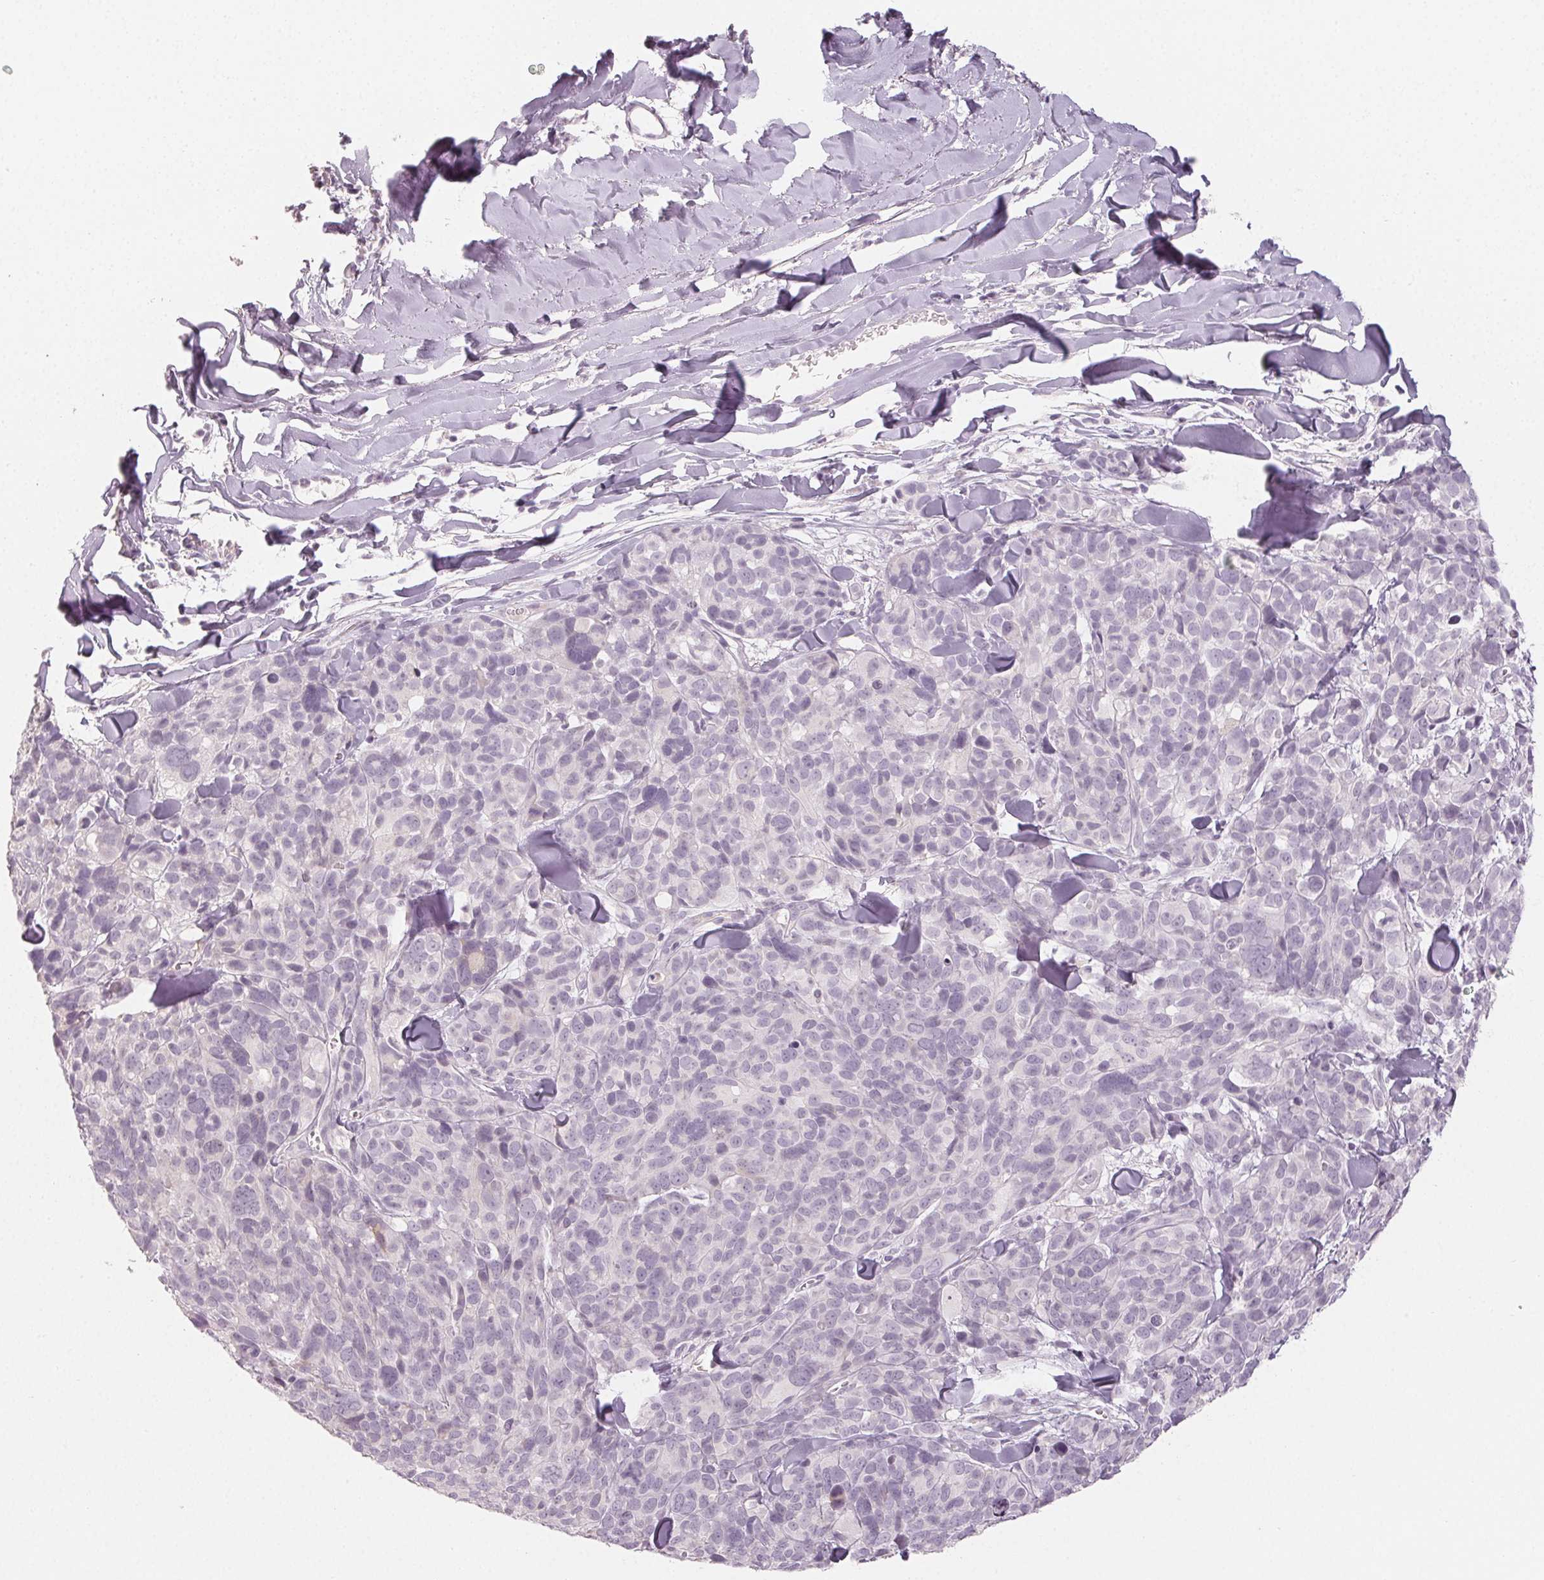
{"staining": {"intensity": "negative", "quantity": "none", "location": "none"}, "tissue": "melanoma", "cell_type": "Tumor cells", "image_type": "cancer", "snomed": [{"axis": "morphology", "description": "Malignant melanoma, NOS"}, {"axis": "topography", "description": "Skin"}], "caption": "IHC of malignant melanoma exhibits no staining in tumor cells. Brightfield microscopy of IHC stained with DAB (brown) and hematoxylin (blue), captured at high magnification.", "gene": "LVRN", "patient": {"sex": "male", "age": 51}}